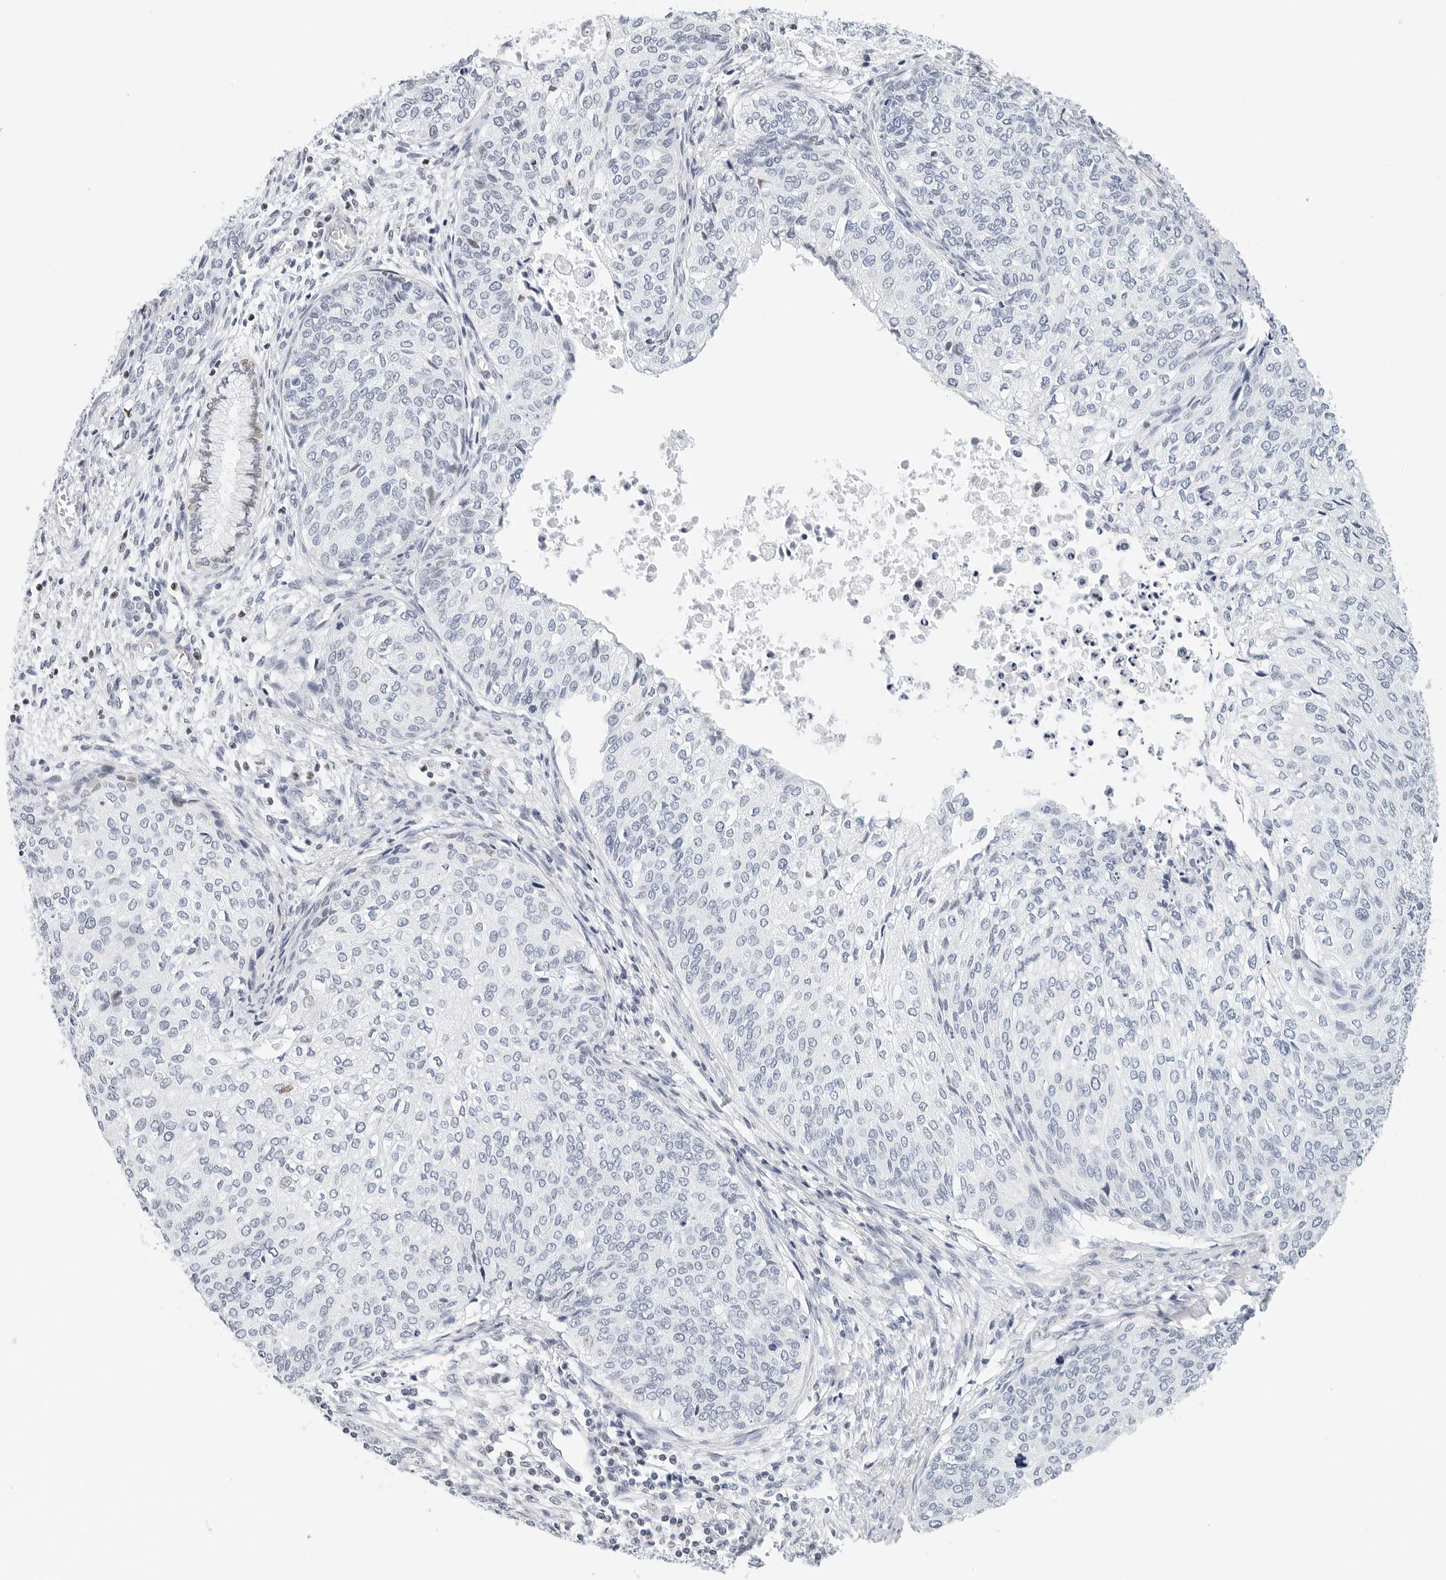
{"staining": {"intensity": "negative", "quantity": "none", "location": "none"}, "tissue": "cervical cancer", "cell_type": "Tumor cells", "image_type": "cancer", "snomed": [{"axis": "morphology", "description": "Squamous cell carcinoma, NOS"}, {"axis": "topography", "description": "Cervix"}], "caption": "Photomicrograph shows no protein staining in tumor cells of cervical squamous cell carcinoma tissue.", "gene": "NTMT2", "patient": {"sex": "female", "age": 37}}